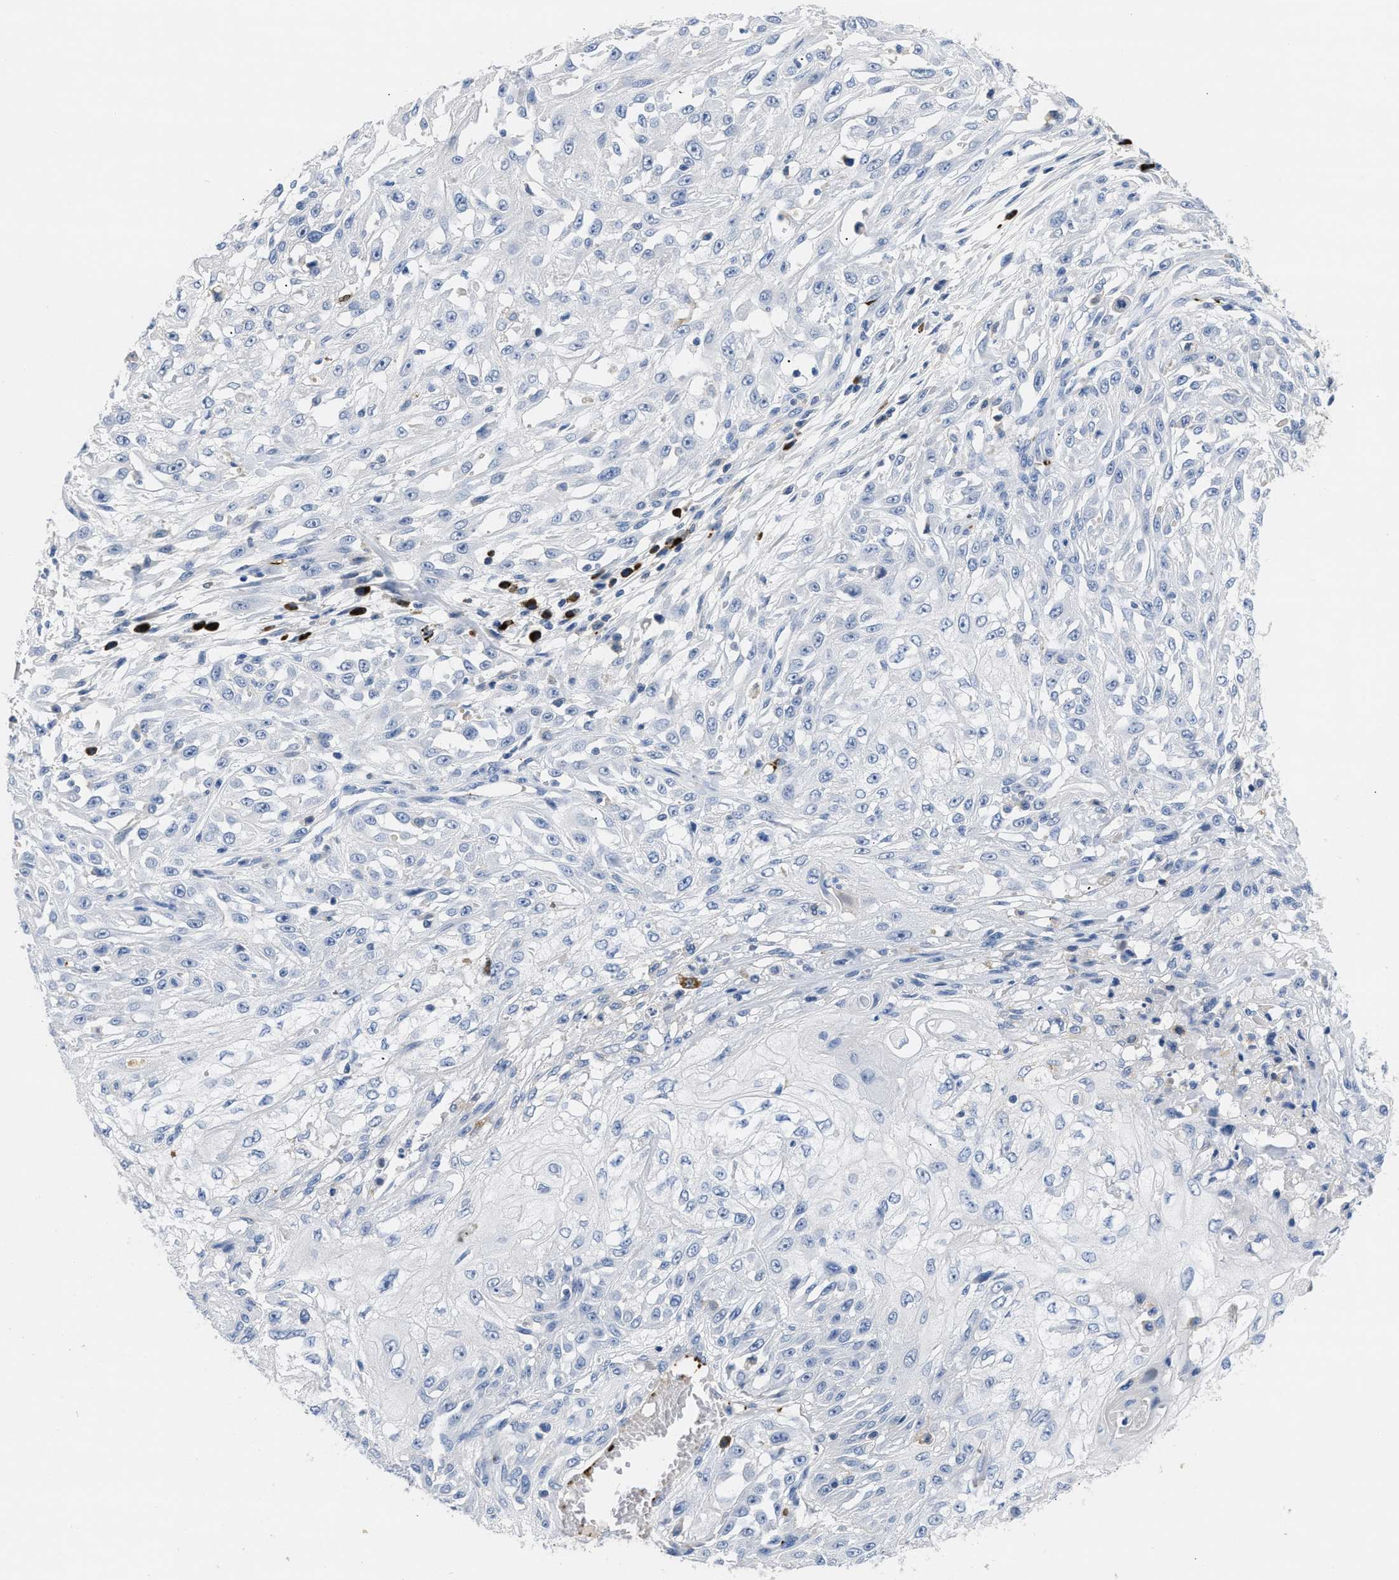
{"staining": {"intensity": "negative", "quantity": "none", "location": "none"}, "tissue": "skin cancer", "cell_type": "Tumor cells", "image_type": "cancer", "snomed": [{"axis": "morphology", "description": "Squamous cell carcinoma, NOS"}, {"axis": "morphology", "description": "Squamous cell carcinoma, metastatic, NOS"}, {"axis": "topography", "description": "Skin"}, {"axis": "topography", "description": "Lymph node"}], "caption": "This is a photomicrograph of immunohistochemistry (IHC) staining of skin cancer, which shows no staining in tumor cells.", "gene": "FGF18", "patient": {"sex": "male", "age": 75}}